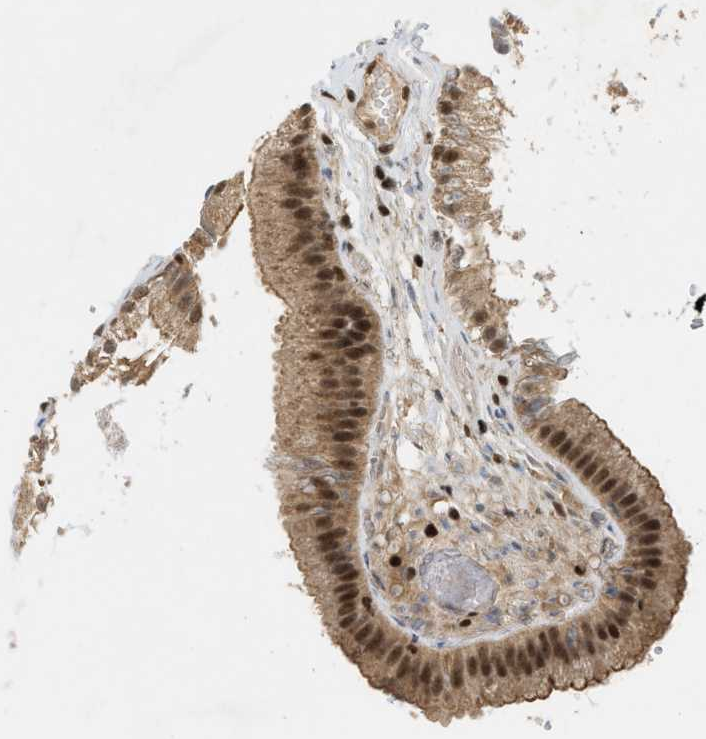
{"staining": {"intensity": "moderate", "quantity": ">75%", "location": "cytoplasmic/membranous,nuclear"}, "tissue": "gallbladder", "cell_type": "Glandular cells", "image_type": "normal", "snomed": [{"axis": "morphology", "description": "Normal tissue, NOS"}, {"axis": "topography", "description": "Gallbladder"}], "caption": "Protein staining of benign gallbladder reveals moderate cytoplasmic/membranous,nuclear expression in about >75% of glandular cells.", "gene": "ZNF22", "patient": {"sex": "female", "age": 26}}